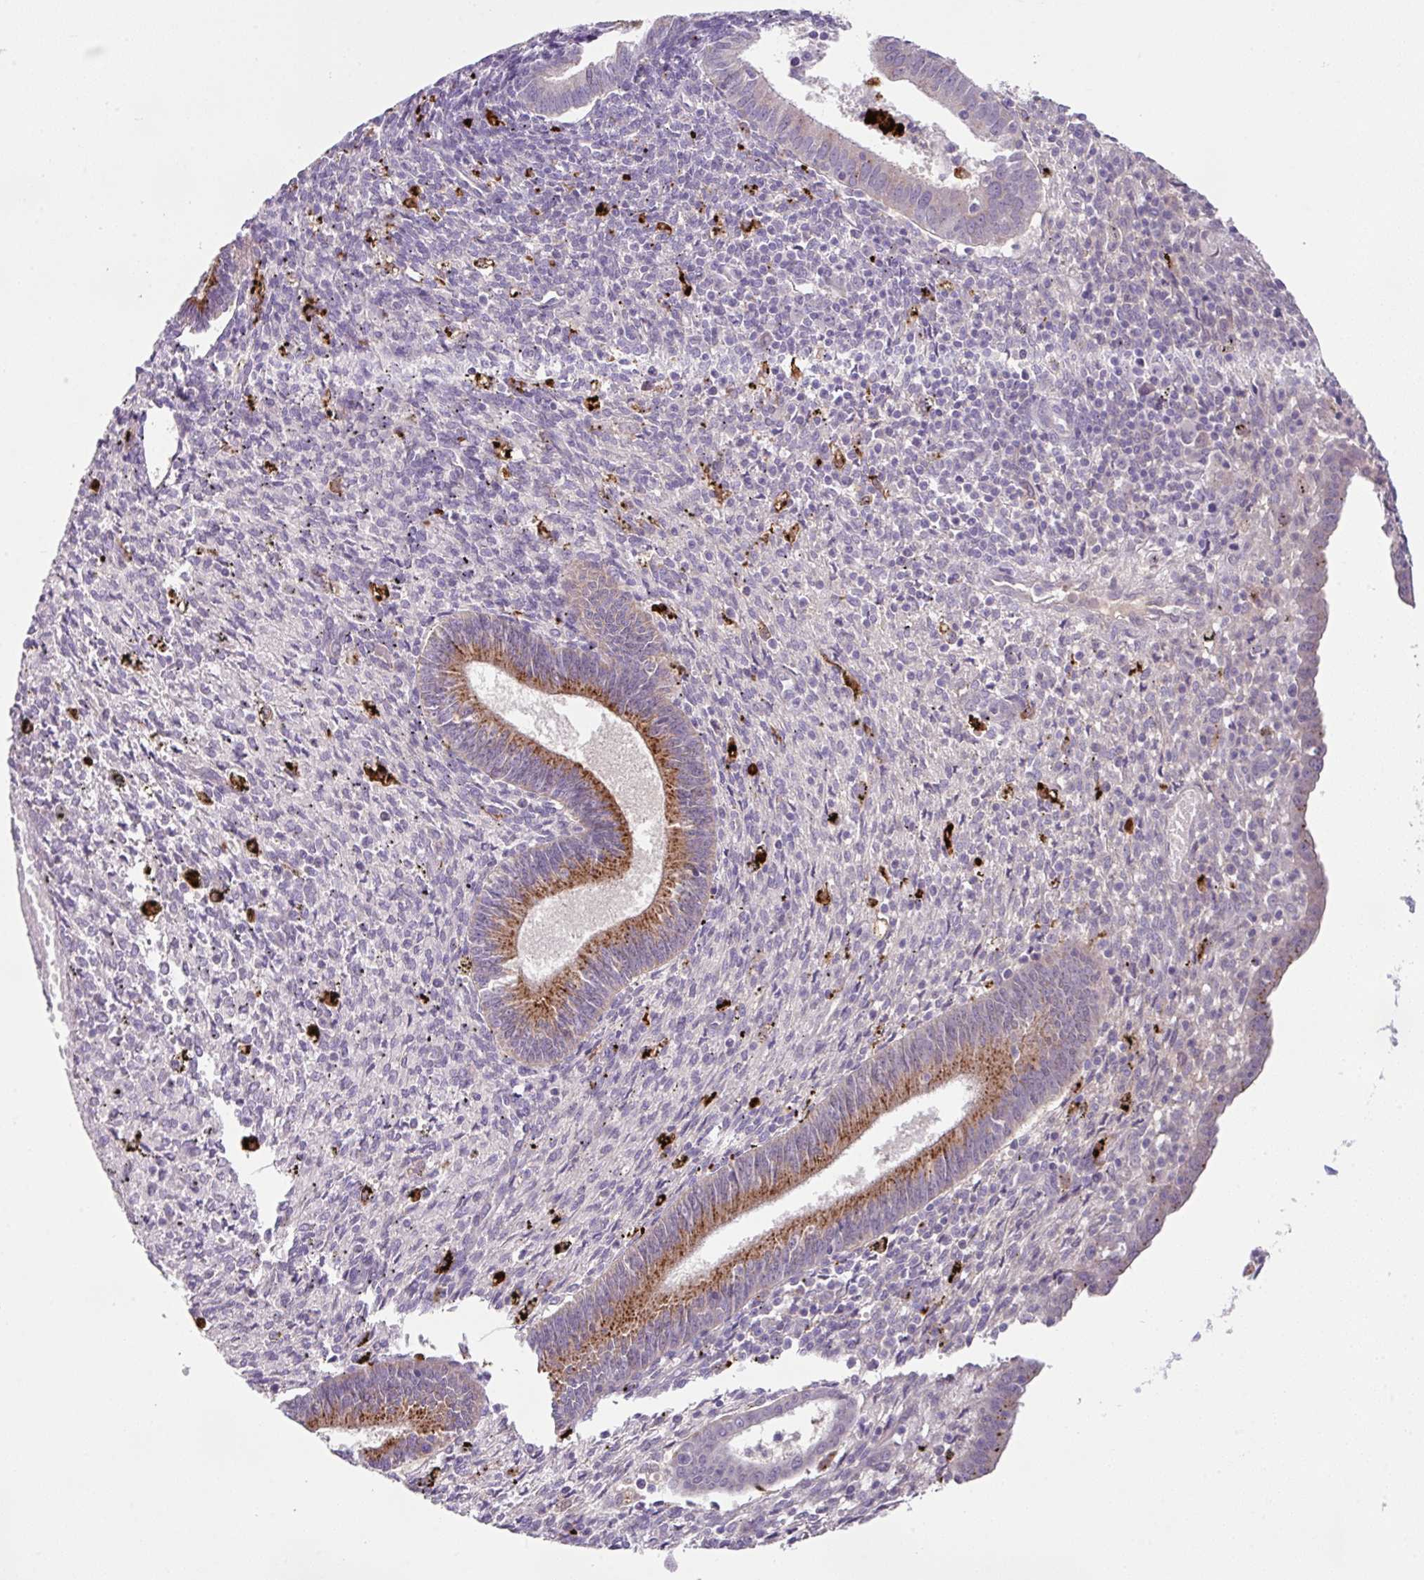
{"staining": {"intensity": "negative", "quantity": "none", "location": "none"}, "tissue": "endometrium", "cell_type": "Cells in endometrial stroma", "image_type": "normal", "snomed": [{"axis": "morphology", "description": "Normal tissue, NOS"}, {"axis": "topography", "description": "Endometrium"}], "caption": "Cells in endometrial stroma show no significant protein expression in unremarkable endometrium.", "gene": "PLEKHH3", "patient": {"sex": "female", "age": 41}}